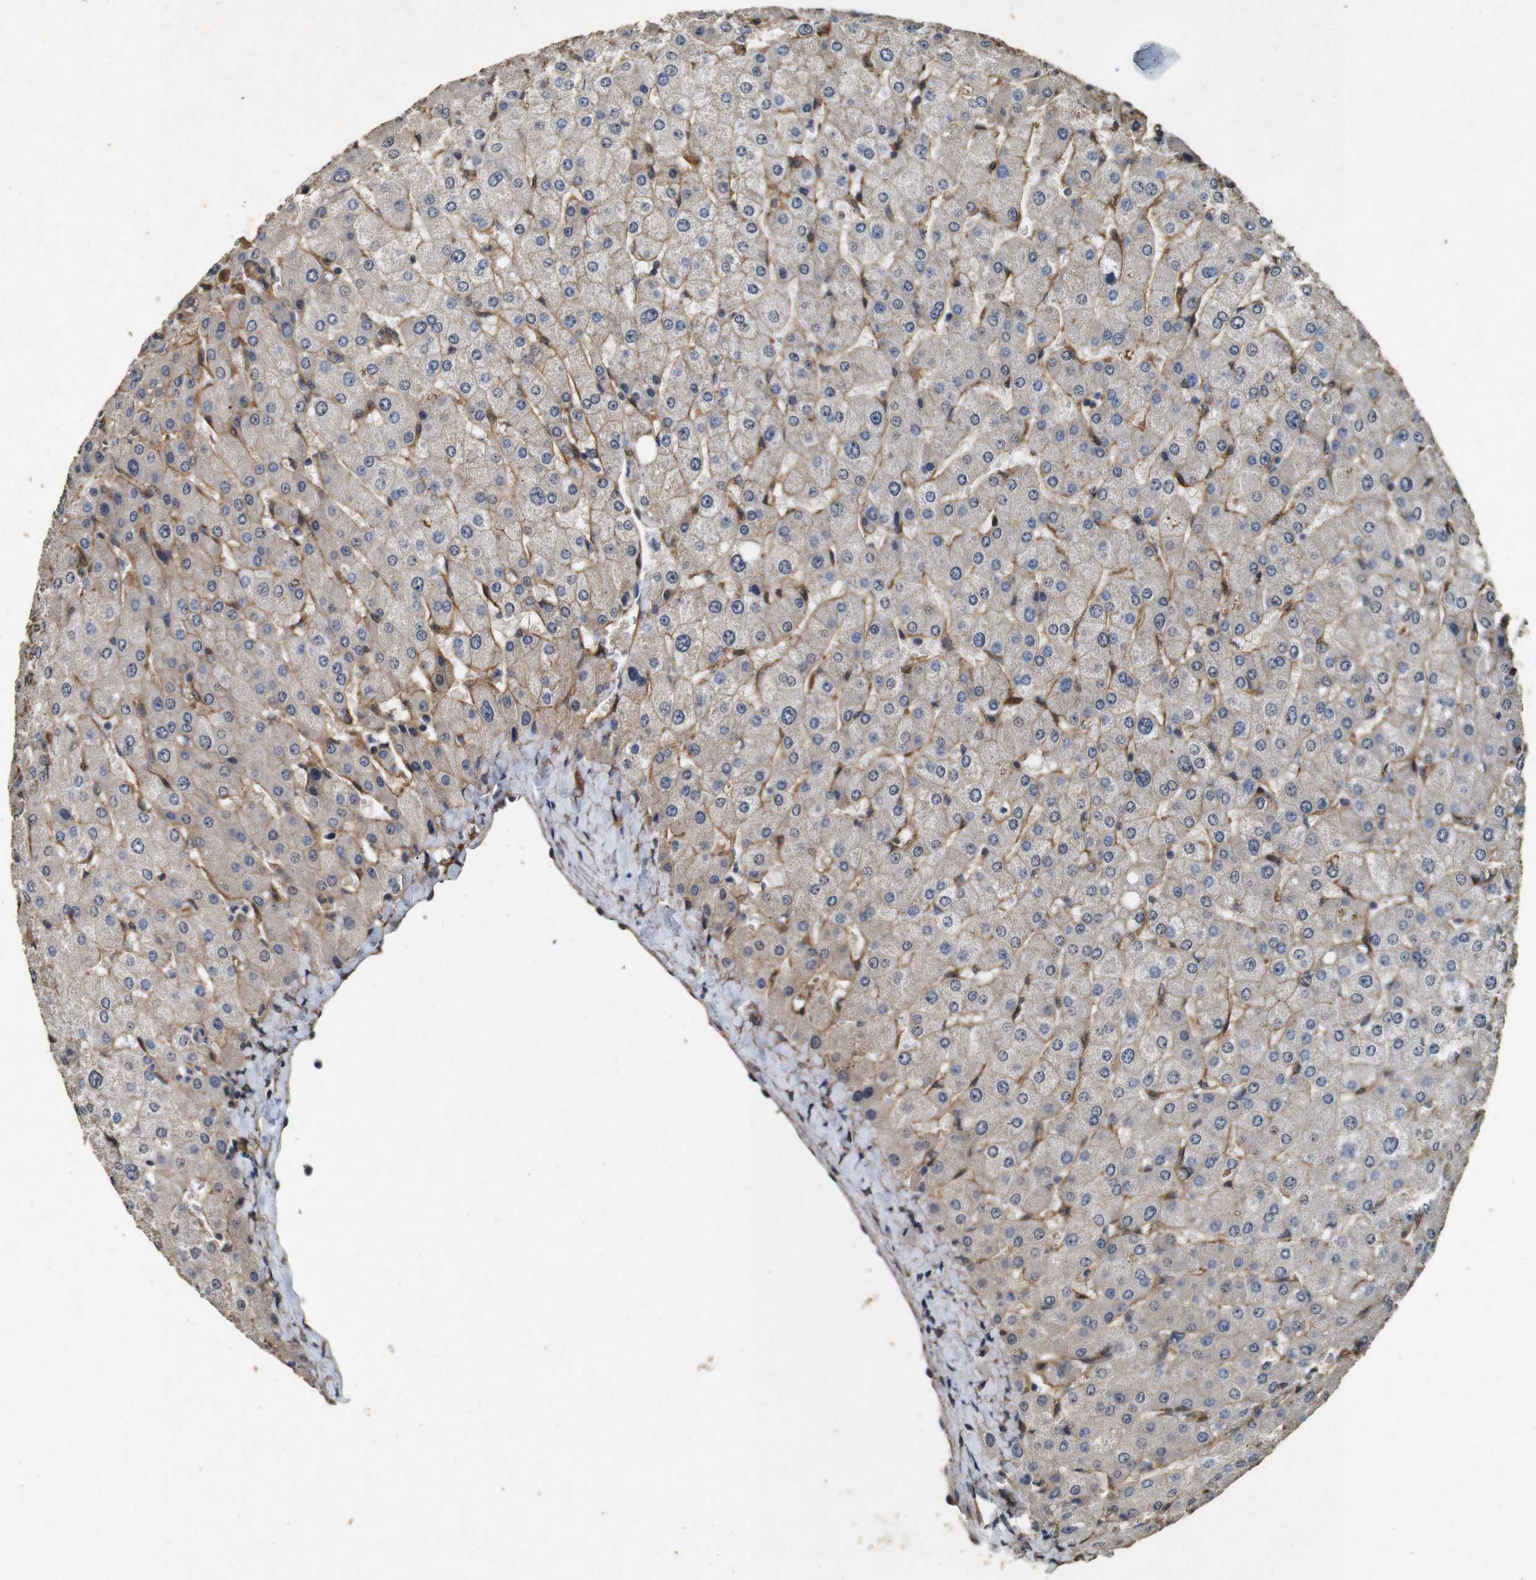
{"staining": {"intensity": "weak", "quantity": ">75%", "location": "cytoplasmic/membranous"}, "tissue": "liver", "cell_type": "Cholangiocytes", "image_type": "normal", "snomed": [{"axis": "morphology", "description": "Normal tissue, NOS"}, {"axis": "topography", "description": "Liver"}], "caption": "Human liver stained for a protein (brown) reveals weak cytoplasmic/membranous positive expression in about >75% of cholangiocytes.", "gene": "CNPY4", "patient": {"sex": "male", "age": 55}}